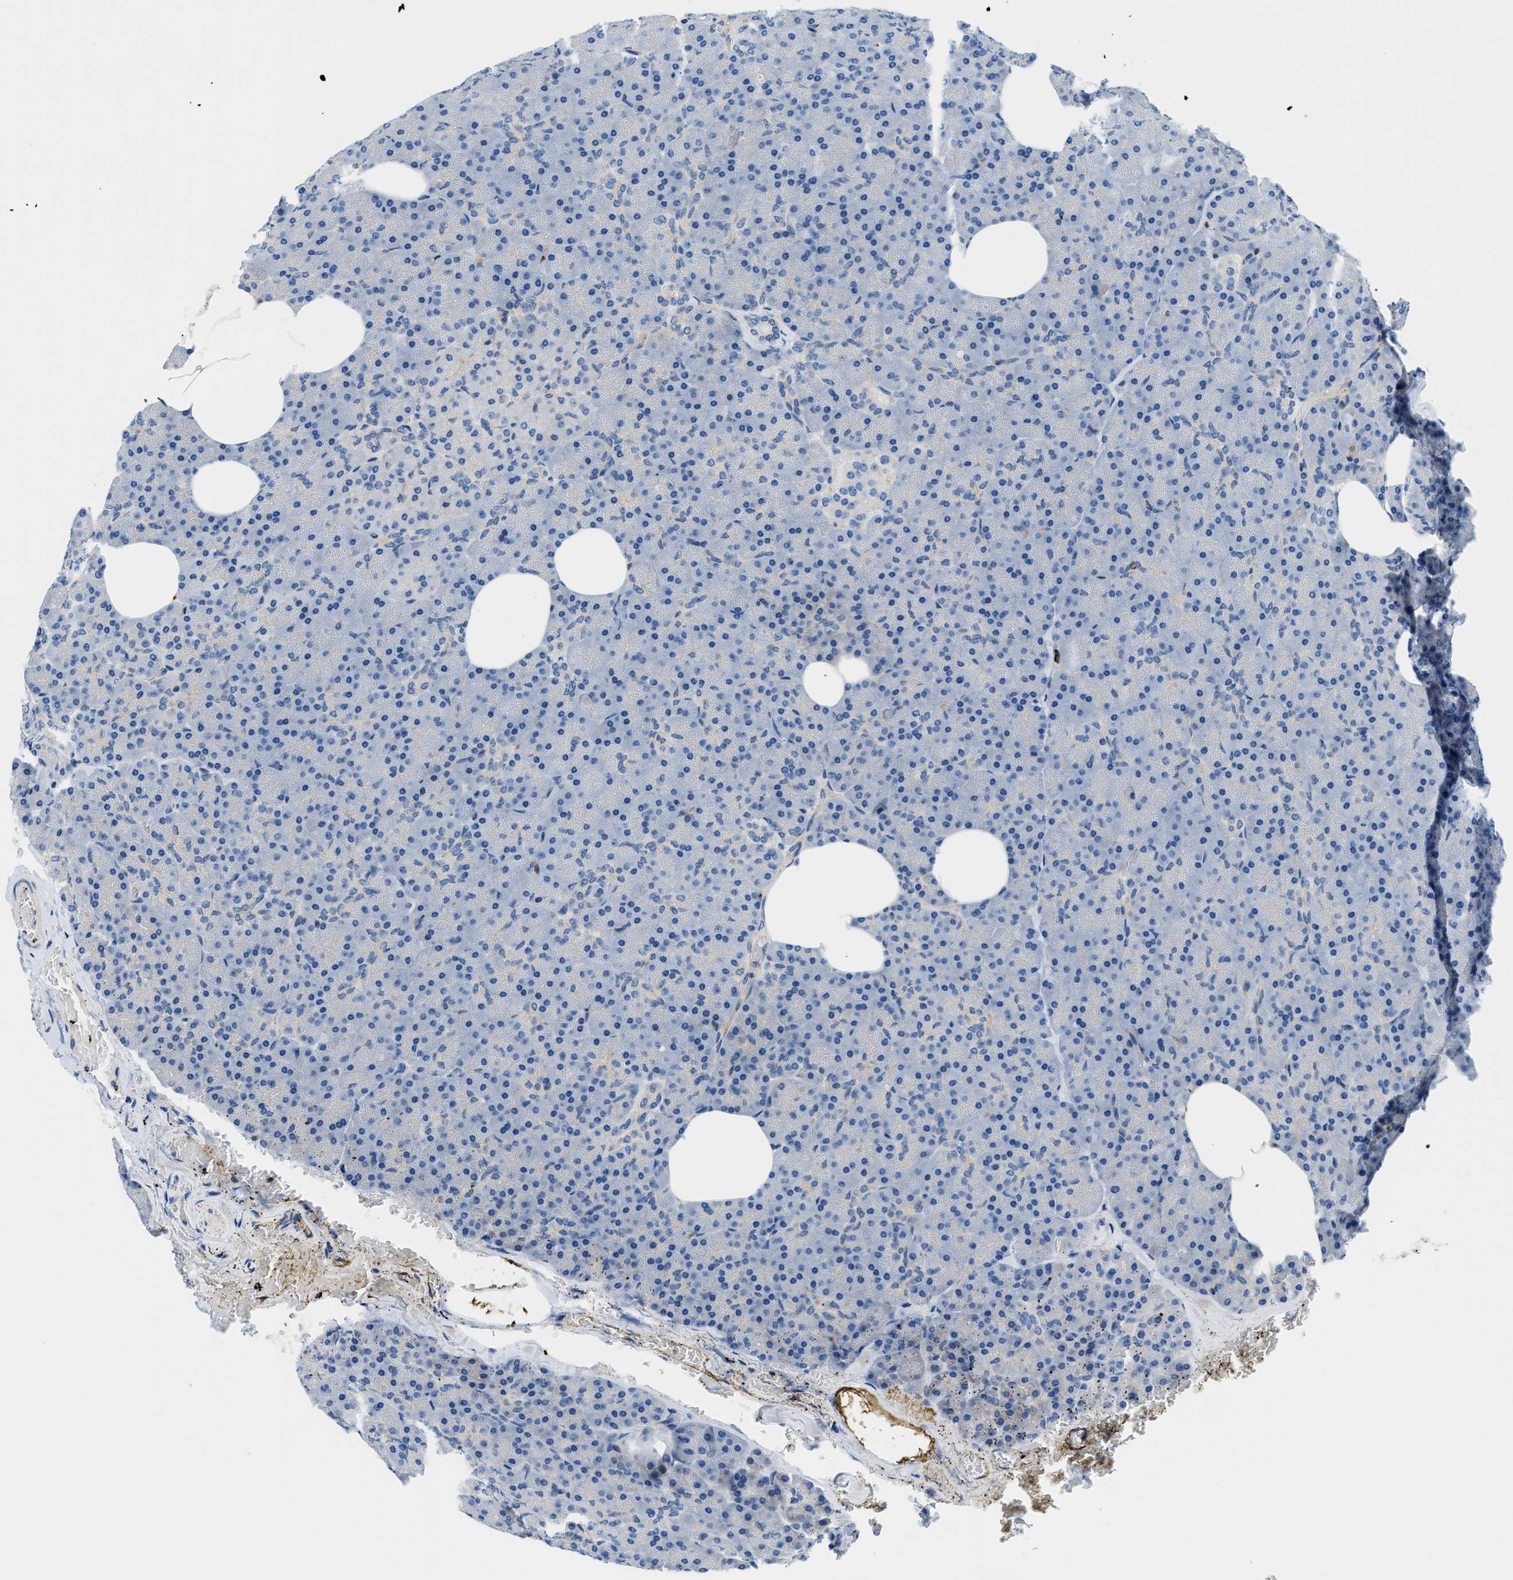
{"staining": {"intensity": "negative", "quantity": "none", "location": "none"}, "tissue": "pancreas", "cell_type": "Exocrine glandular cells", "image_type": "normal", "snomed": [{"axis": "morphology", "description": "Normal tissue, NOS"}, {"axis": "topography", "description": "Pancreas"}], "caption": "Immunohistochemical staining of normal human pancreas exhibits no significant positivity in exocrine glandular cells. Nuclei are stained in blue.", "gene": "ORAI1", "patient": {"sex": "female", "age": 35}}